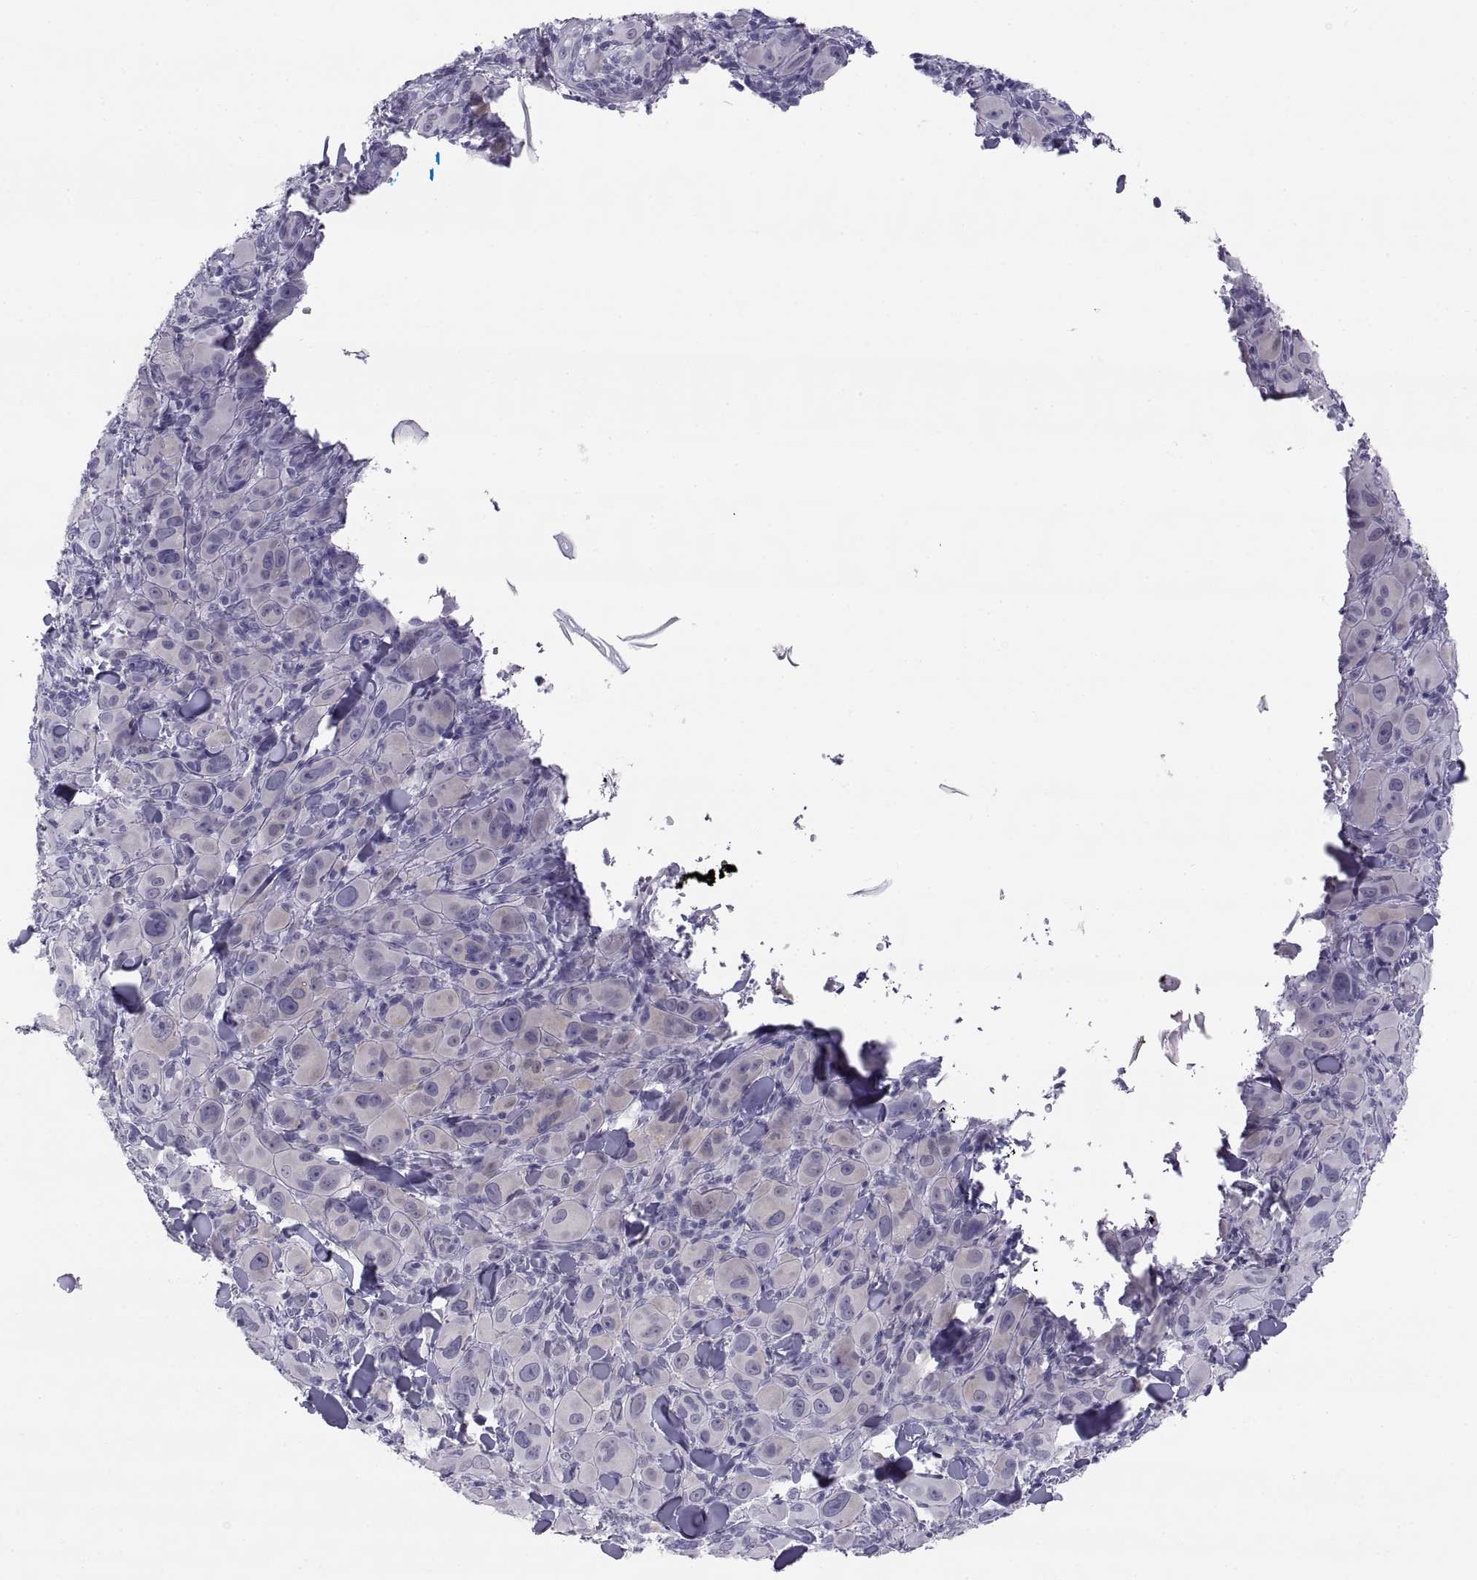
{"staining": {"intensity": "negative", "quantity": "none", "location": "none"}, "tissue": "melanoma", "cell_type": "Tumor cells", "image_type": "cancer", "snomed": [{"axis": "morphology", "description": "Malignant melanoma, NOS"}, {"axis": "topography", "description": "Skin"}], "caption": "An image of malignant melanoma stained for a protein reveals no brown staining in tumor cells.", "gene": "TEX13A", "patient": {"sex": "female", "age": 87}}